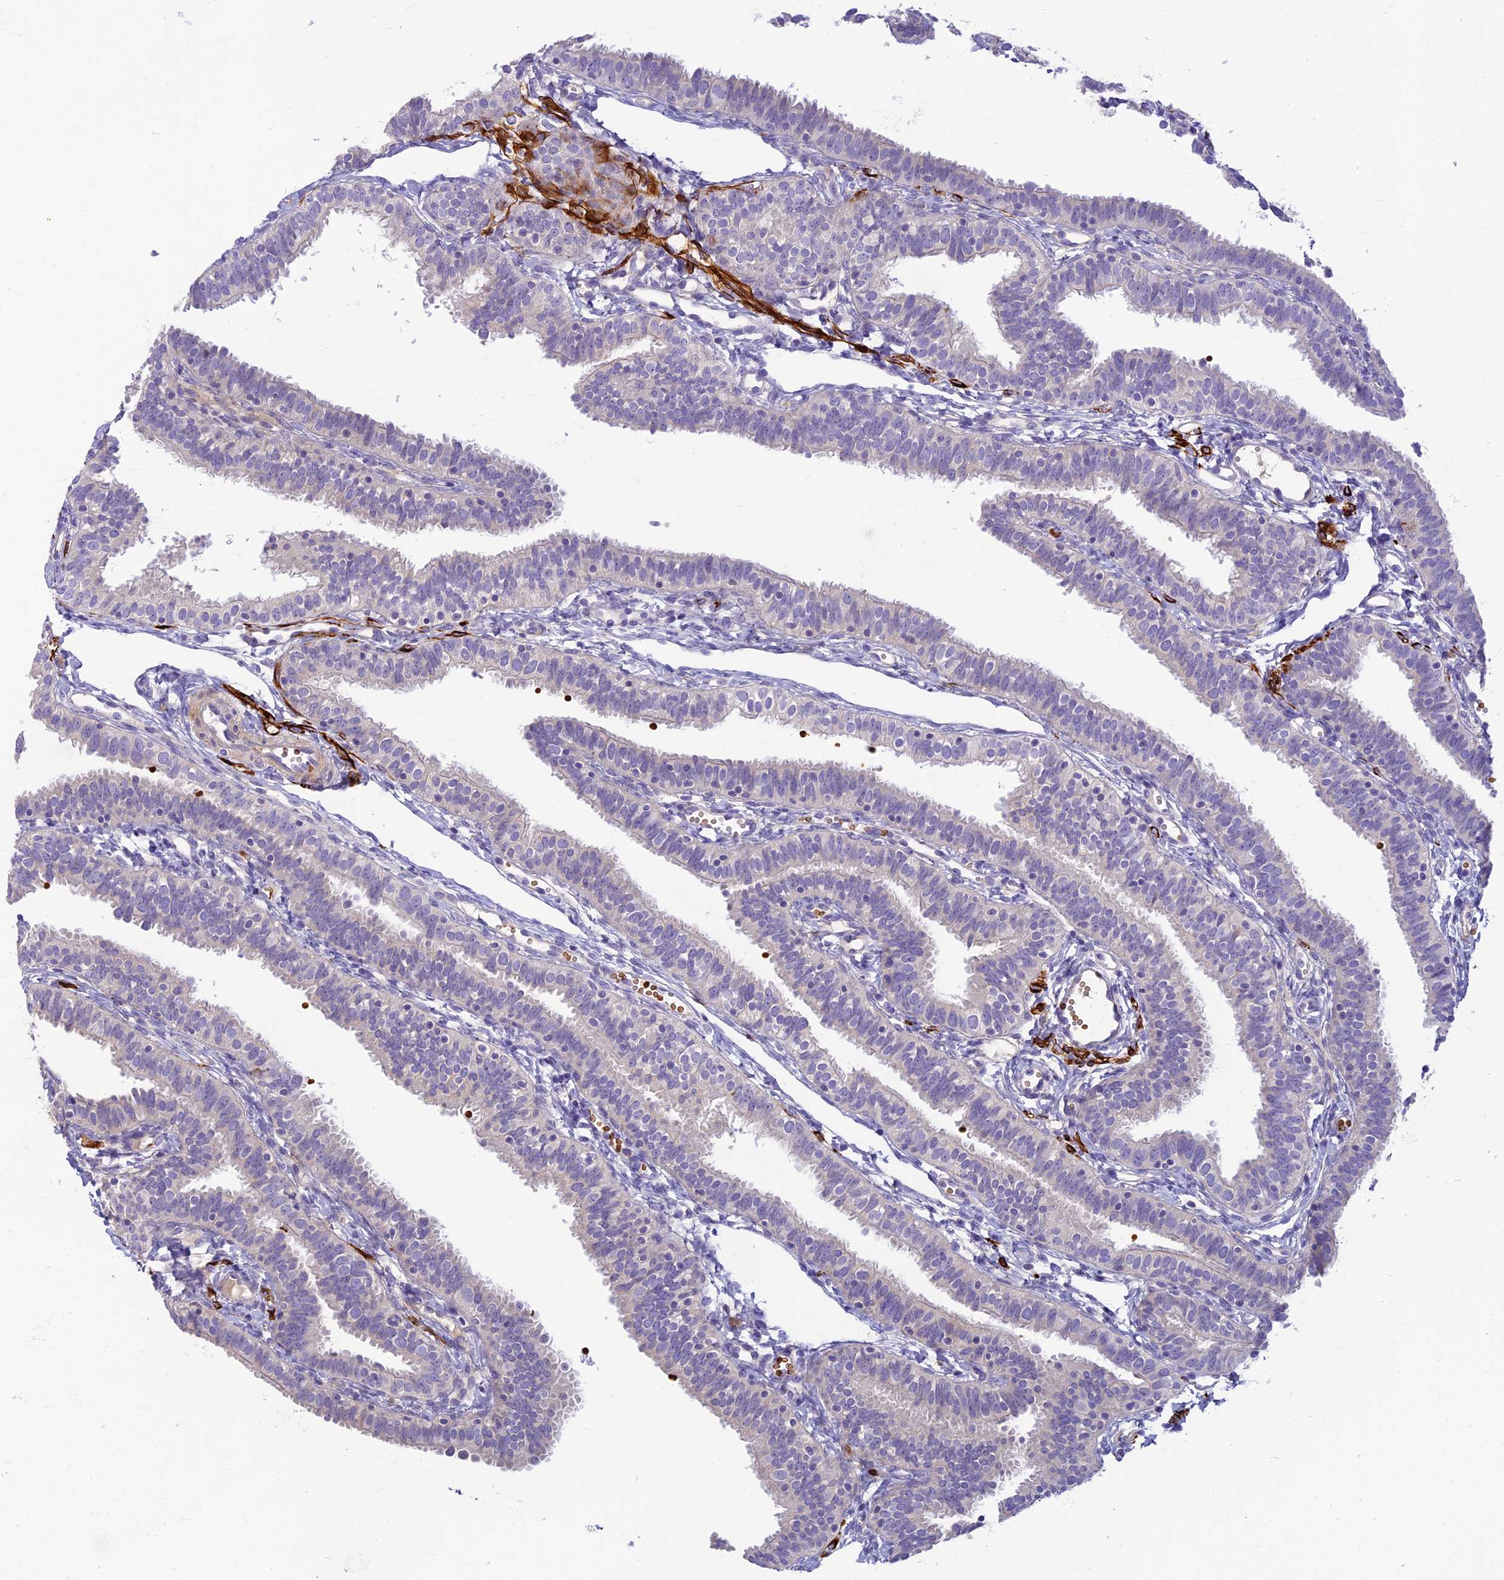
{"staining": {"intensity": "negative", "quantity": "none", "location": "none"}, "tissue": "fallopian tube", "cell_type": "Glandular cells", "image_type": "normal", "snomed": [{"axis": "morphology", "description": "Normal tissue, NOS"}, {"axis": "topography", "description": "Fallopian tube"}], "caption": "Immunohistochemical staining of benign fallopian tube displays no significant positivity in glandular cells. Nuclei are stained in blue.", "gene": "CLIP4", "patient": {"sex": "female", "age": 35}}